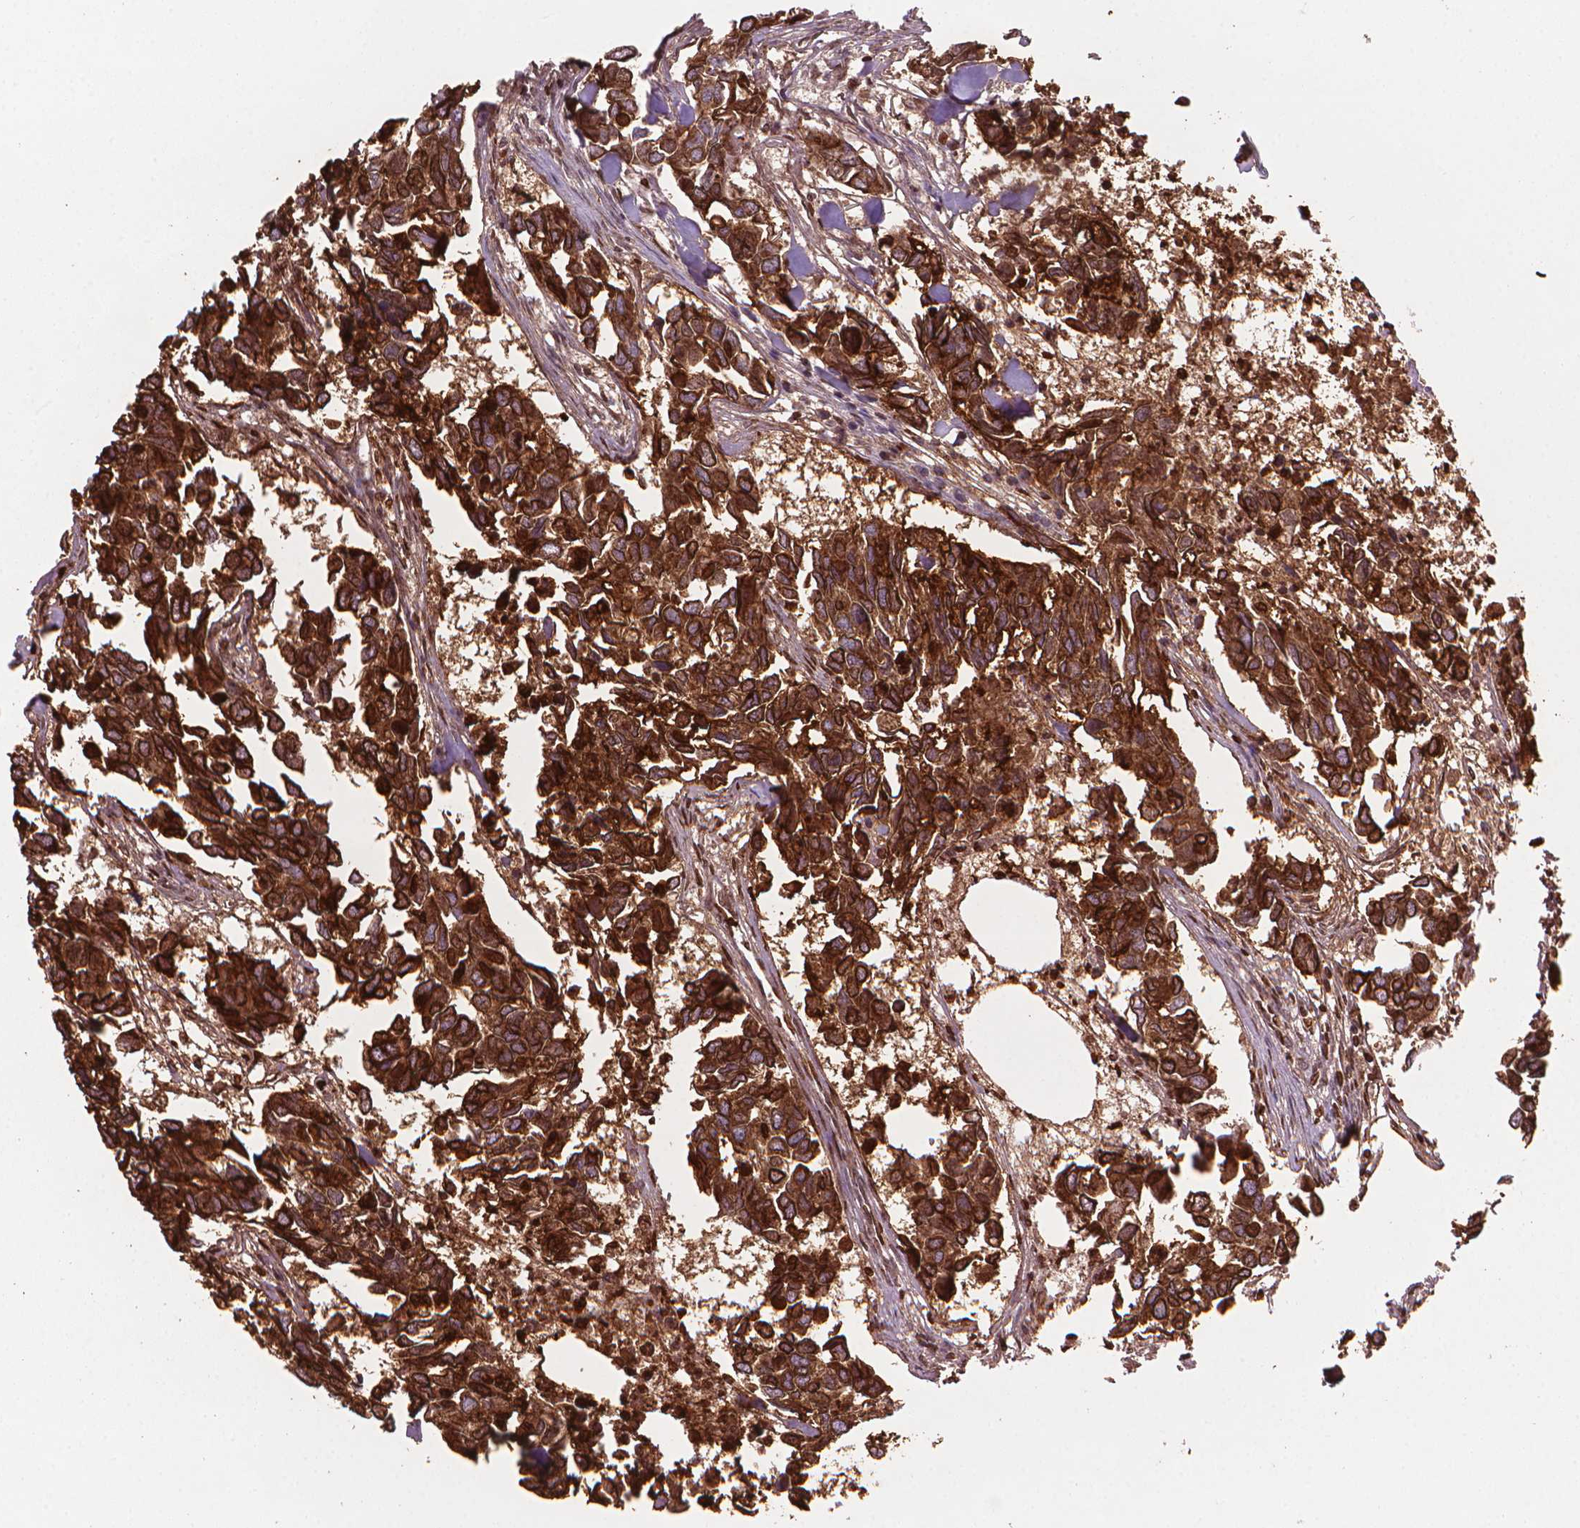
{"staining": {"intensity": "strong", "quantity": ">75%", "location": "cytoplasmic/membranous"}, "tissue": "breast cancer", "cell_type": "Tumor cells", "image_type": "cancer", "snomed": [{"axis": "morphology", "description": "Duct carcinoma"}, {"axis": "topography", "description": "Breast"}], "caption": "Immunohistochemistry photomicrograph of neoplastic tissue: human breast cancer (infiltrating ductal carcinoma) stained using IHC reveals high levels of strong protein expression localized specifically in the cytoplasmic/membranous of tumor cells, appearing as a cytoplasmic/membranous brown color.", "gene": "MUC1", "patient": {"sex": "female", "age": 83}}